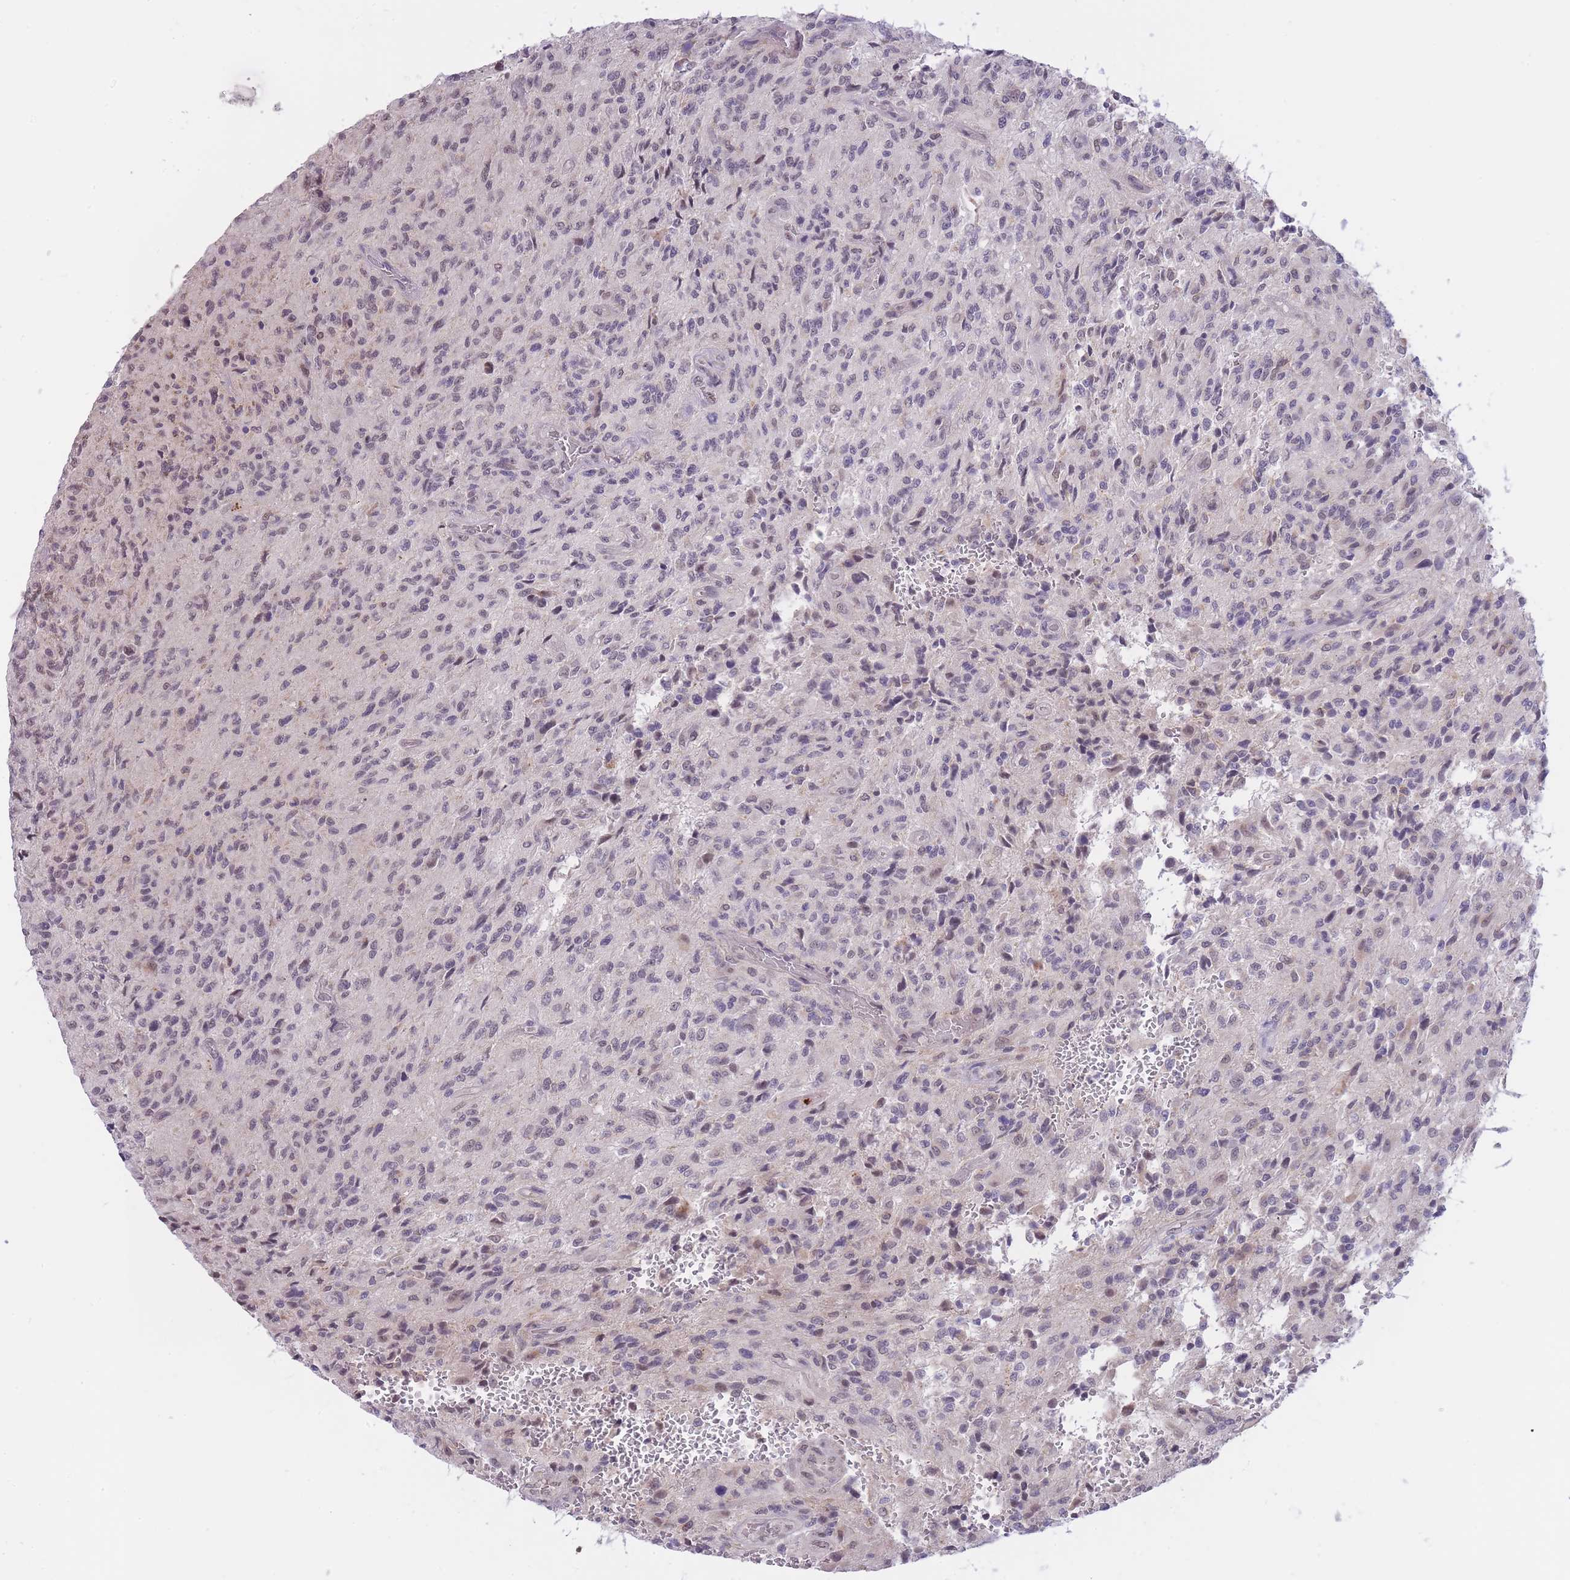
{"staining": {"intensity": "weak", "quantity": "<25%", "location": "nuclear"}, "tissue": "glioma", "cell_type": "Tumor cells", "image_type": "cancer", "snomed": [{"axis": "morphology", "description": "Normal tissue, NOS"}, {"axis": "morphology", "description": "Glioma, malignant, High grade"}, {"axis": "topography", "description": "Cerebral cortex"}], "caption": "The histopathology image shows no staining of tumor cells in malignant glioma (high-grade).", "gene": "GOLGA6L25", "patient": {"sex": "male", "age": 56}}